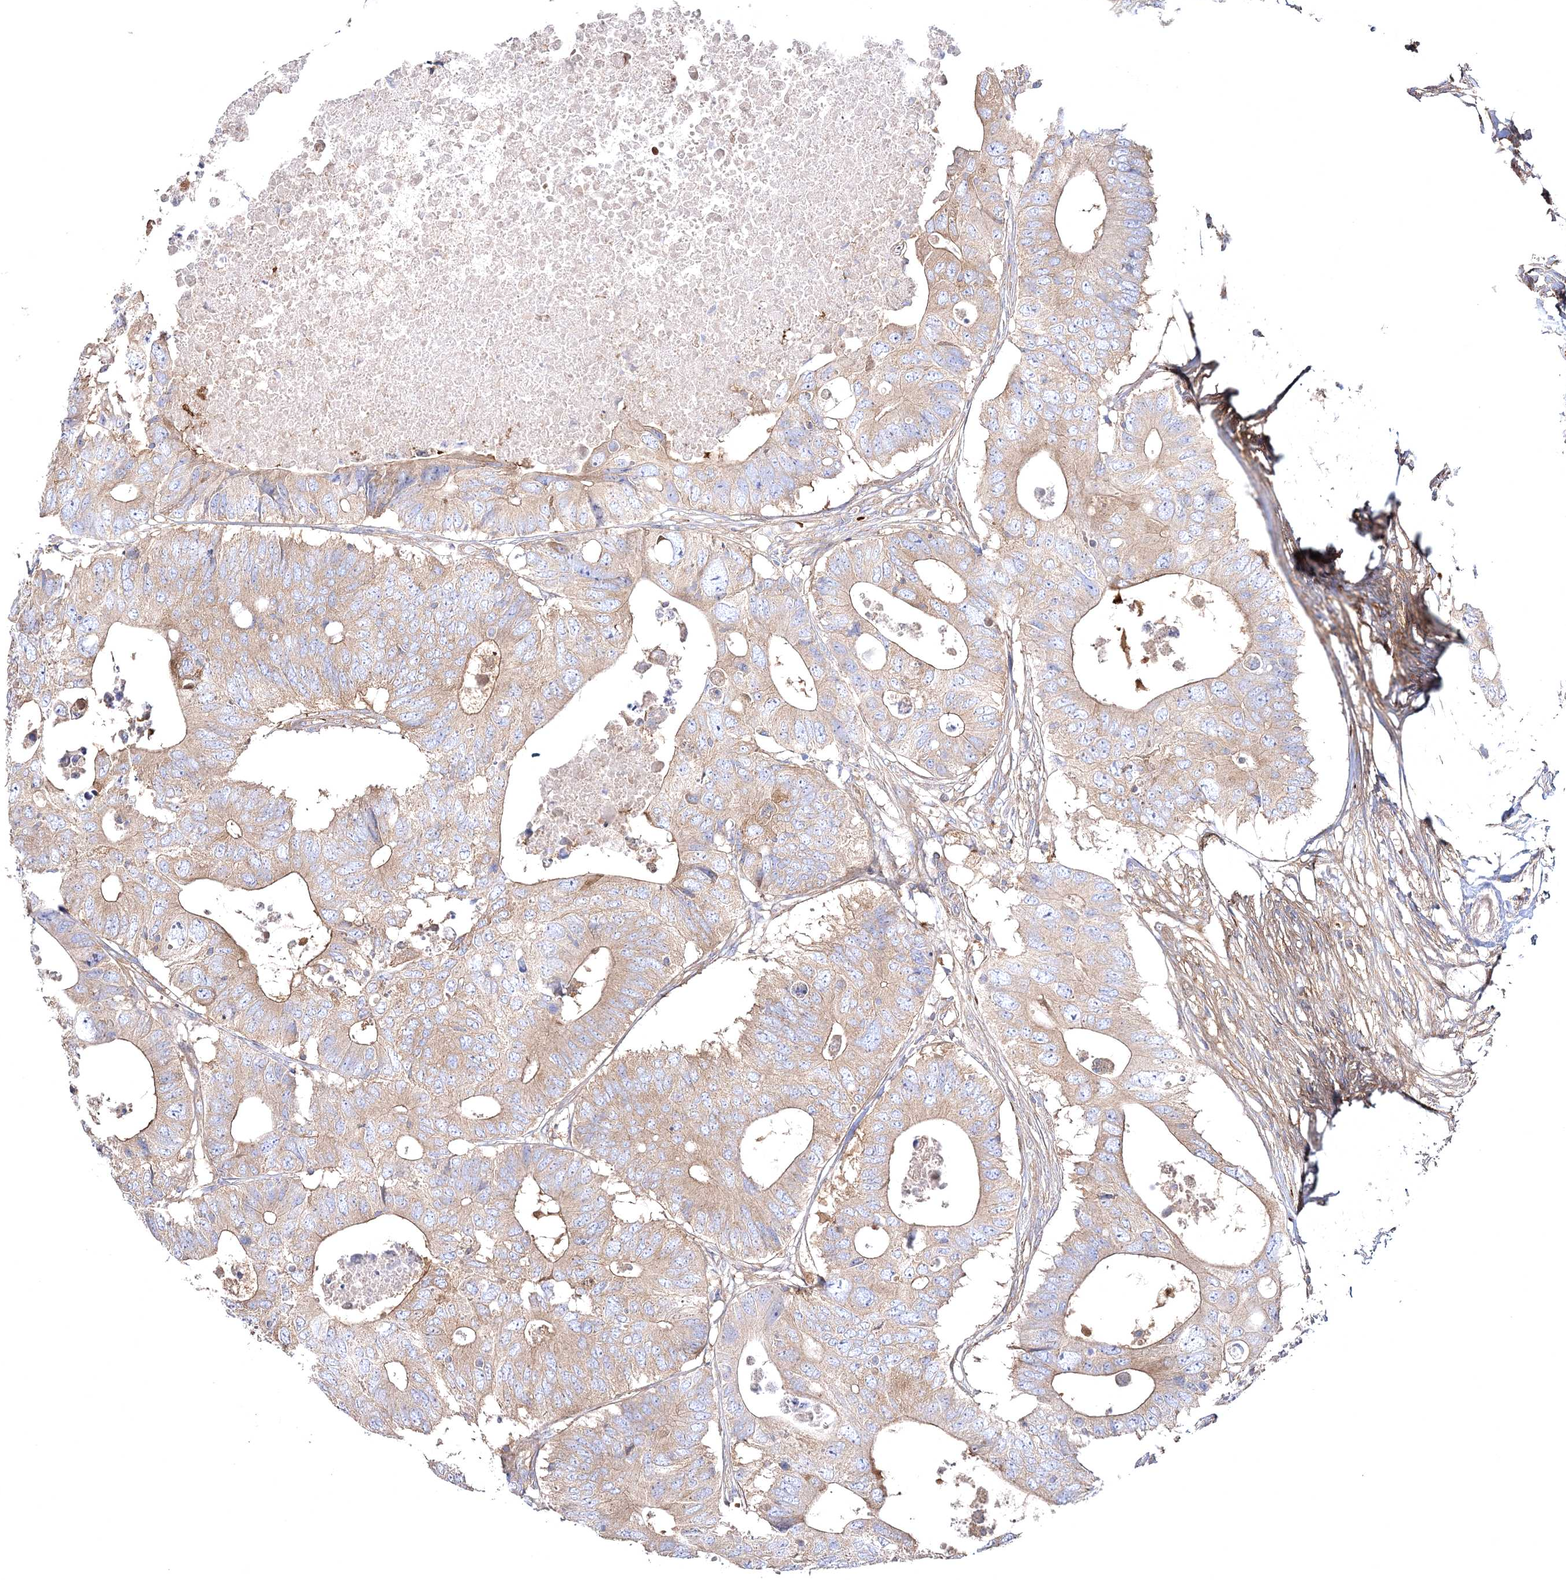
{"staining": {"intensity": "weak", "quantity": ">75%", "location": "cytoplasmic/membranous"}, "tissue": "colorectal cancer", "cell_type": "Tumor cells", "image_type": "cancer", "snomed": [{"axis": "morphology", "description": "Adenocarcinoma, NOS"}, {"axis": "topography", "description": "Colon"}], "caption": "Immunohistochemical staining of colorectal adenocarcinoma demonstrates low levels of weak cytoplasmic/membranous protein positivity in about >75% of tumor cells.", "gene": "ZSWIM6", "patient": {"sex": "male", "age": 71}}